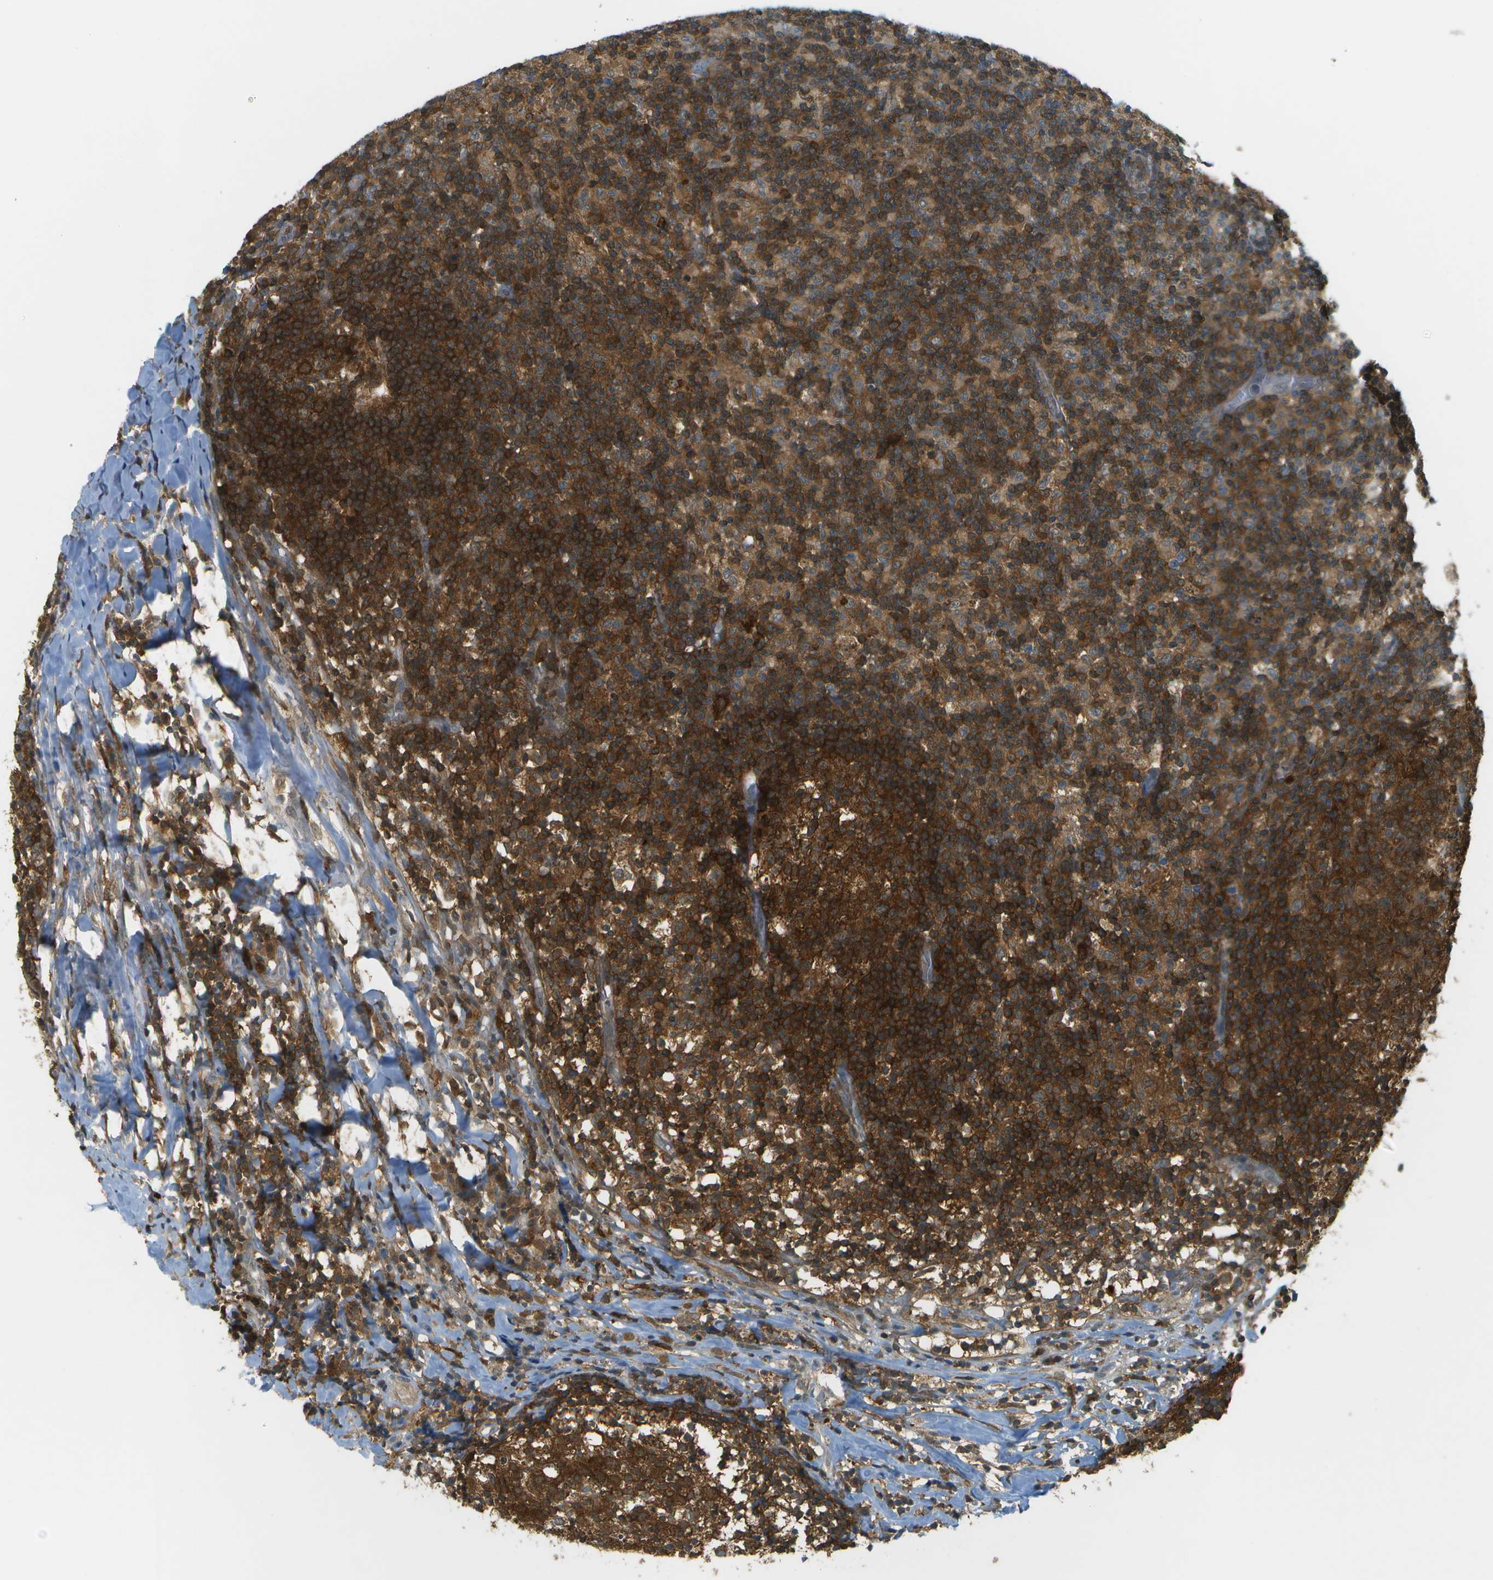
{"staining": {"intensity": "strong", "quantity": ">75%", "location": "cytoplasmic/membranous"}, "tissue": "lymph node", "cell_type": "Germinal center cells", "image_type": "normal", "snomed": [{"axis": "morphology", "description": "Normal tissue, NOS"}, {"axis": "morphology", "description": "Inflammation, NOS"}, {"axis": "topography", "description": "Lymph node"}], "caption": "Approximately >75% of germinal center cells in unremarkable human lymph node show strong cytoplasmic/membranous protein positivity as visualized by brown immunohistochemical staining.", "gene": "CDH23", "patient": {"sex": "male", "age": 55}}